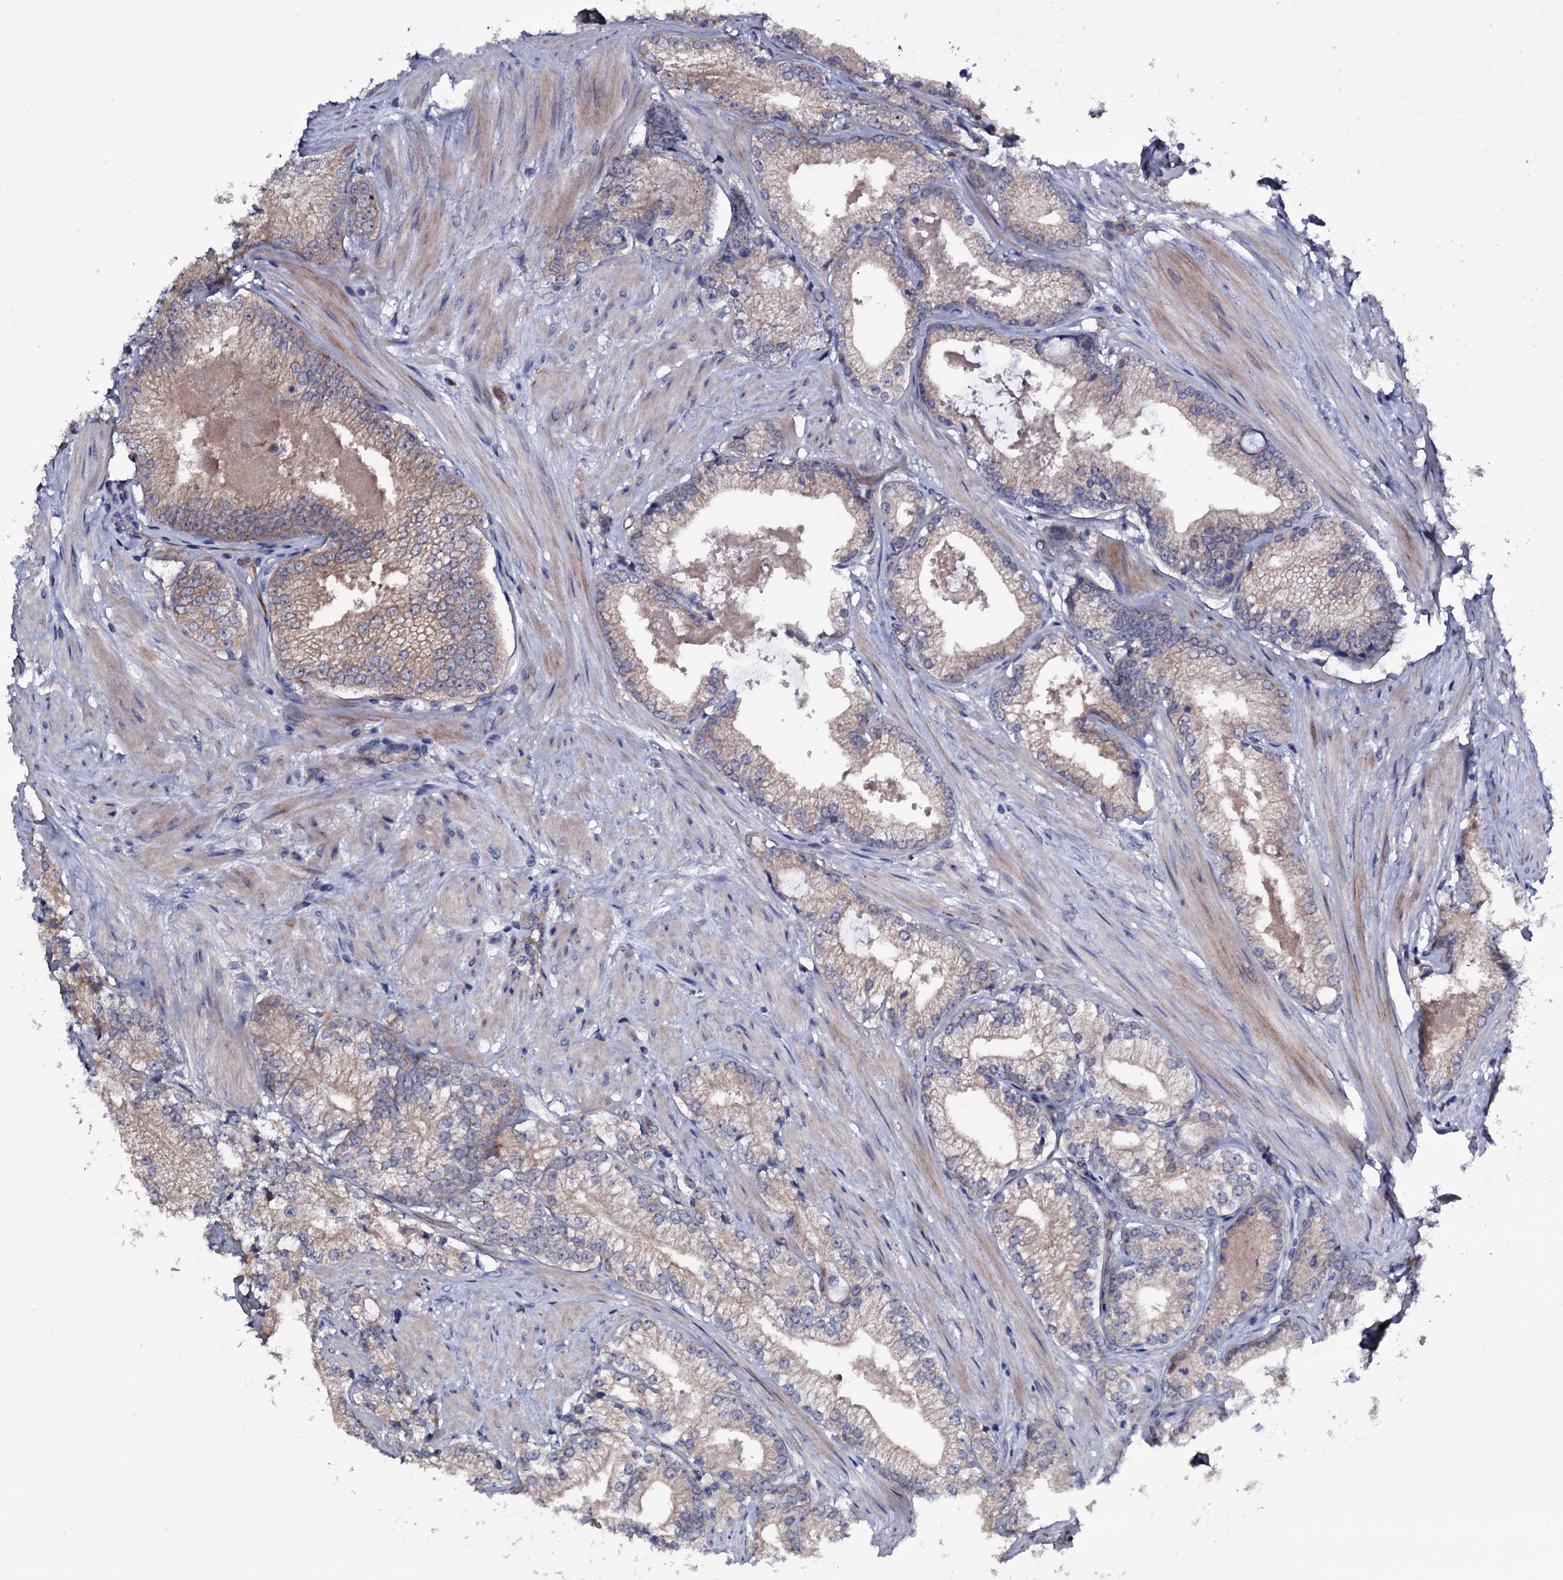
{"staining": {"intensity": "weak", "quantity": "<25%", "location": "cytoplasmic/membranous"}, "tissue": "prostate cancer", "cell_type": "Tumor cells", "image_type": "cancer", "snomed": [{"axis": "morphology", "description": "Adenocarcinoma, High grade"}, {"axis": "topography", "description": "Prostate"}], "caption": "An immunohistochemistry (IHC) histopathology image of adenocarcinoma (high-grade) (prostate) is shown. There is no staining in tumor cells of adenocarcinoma (high-grade) (prostate).", "gene": "BCL2L14", "patient": {"sex": "male", "age": 66}}